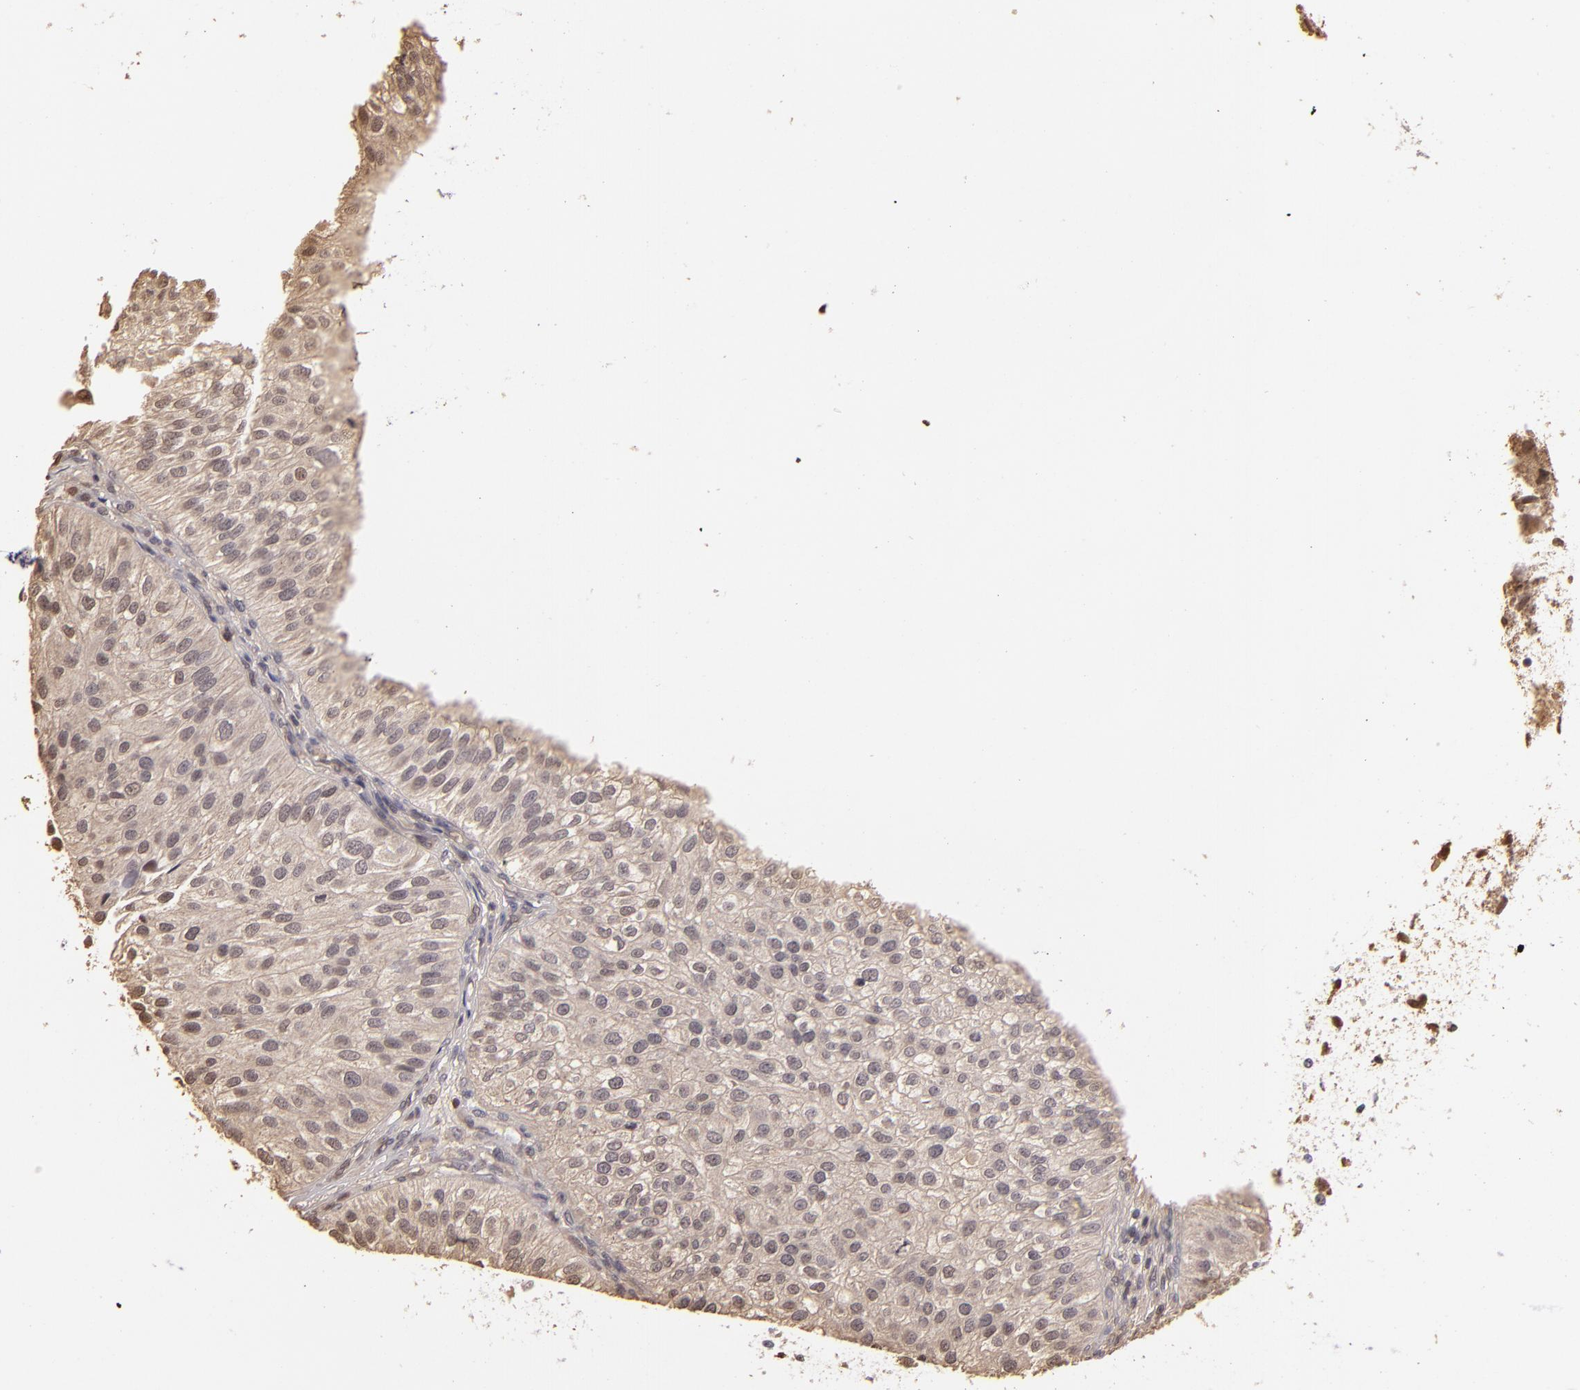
{"staining": {"intensity": "weak", "quantity": ">75%", "location": "cytoplasmic/membranous"}, "tissue": "urothelial cancer", "cell_type": "Tumor cells", "image_type": "cancer", "snomed": [{"axis": "morphology", "description": "Urothelial carcinoma, Low grade"}, {"axis": "topography", "description": "Urinary bladder"}], "caption": "Brown immunohistochemical staining in human urothelial cancer shows weak cytoplasmic/membranous staining in about >75% of tumor cells.", "gene": "ARPC2", "patient": {"sex": "female", "age": 89}}